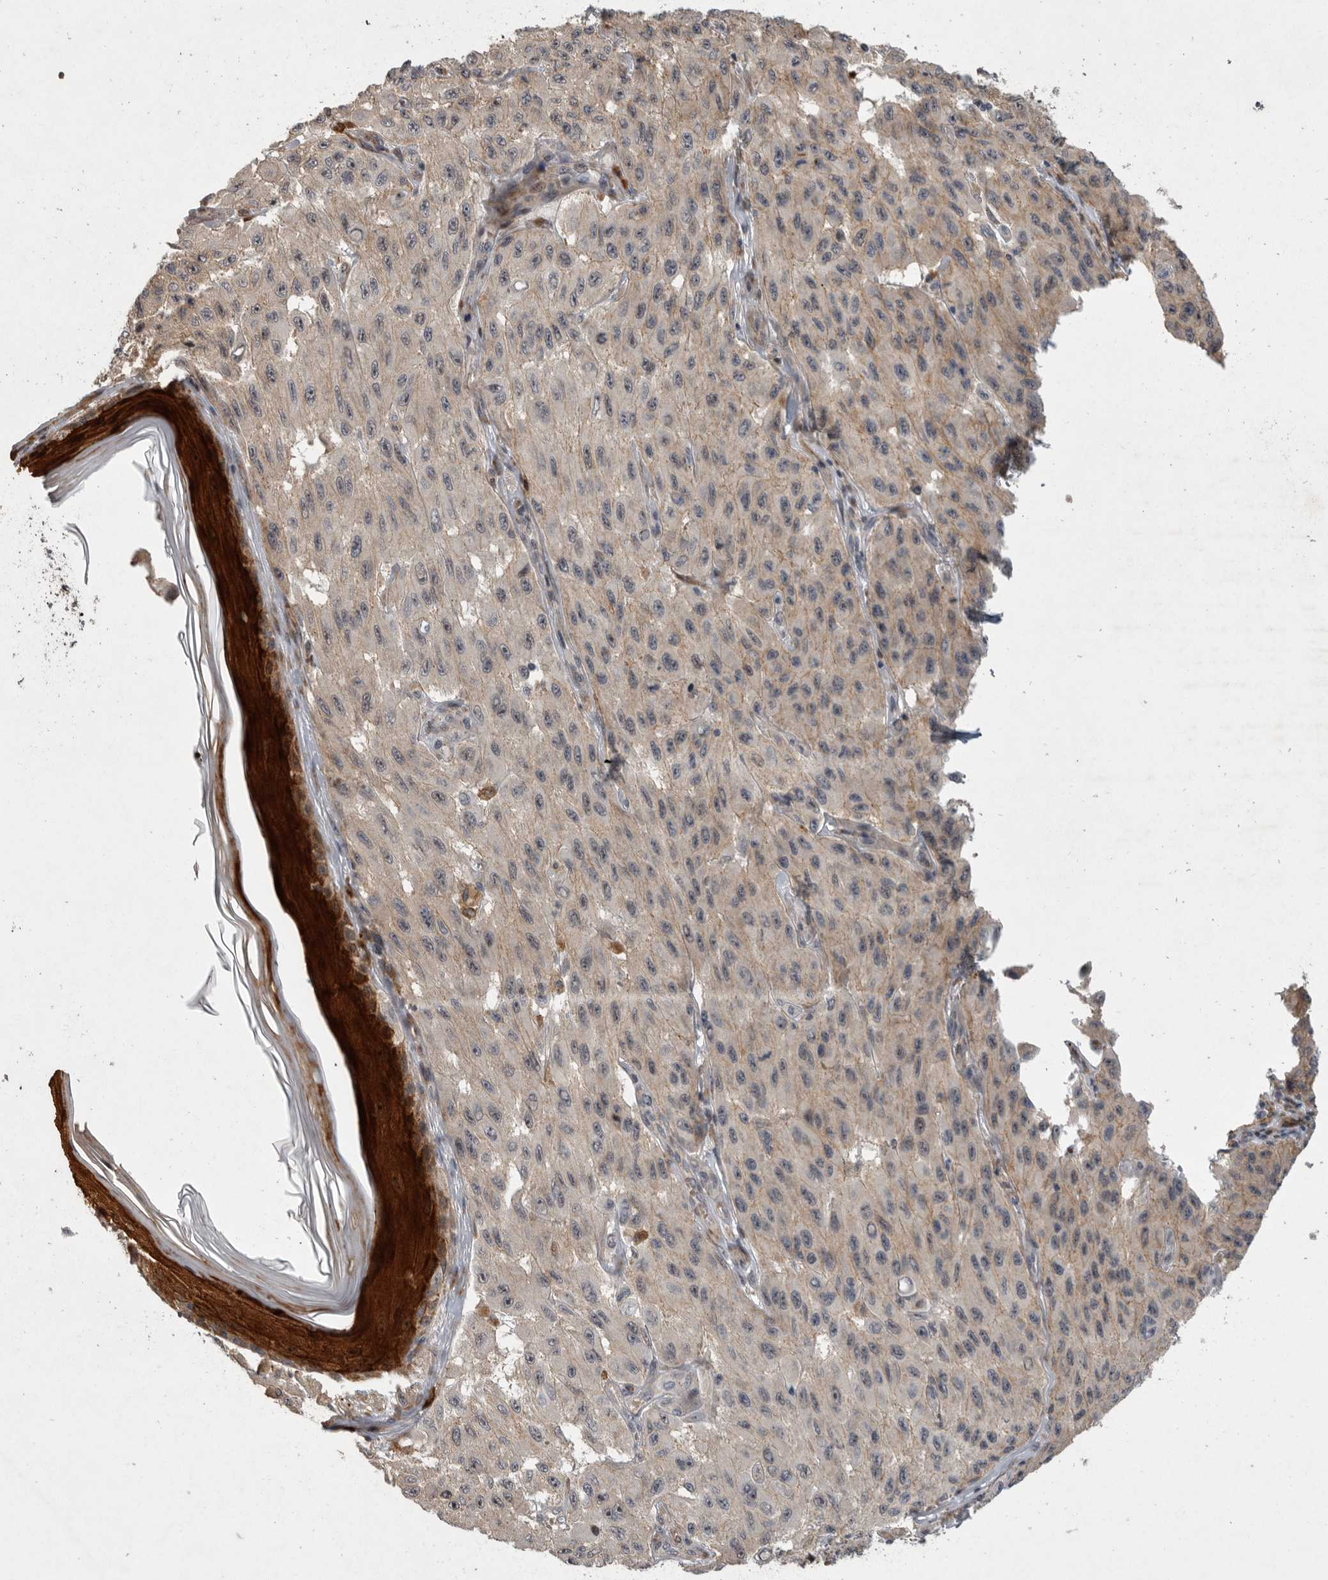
{"staining": {"intensity": "negative", "quantity": "none", "location": "none"}, "tissue": "melanoma", "cell_type": "Tumor cells", "image_type": "cancer", "snomed": [{"axis": "morphology", "description": "Malignant melanoma, NOS"}, {"axis": "topography", "description": "Skin"}], "caption": "Protein analysis of melanoma demonstrates no significant expression in tumor cells.", "gene": "MPDZ", "patient": {"sex": "male", "age": 30}}